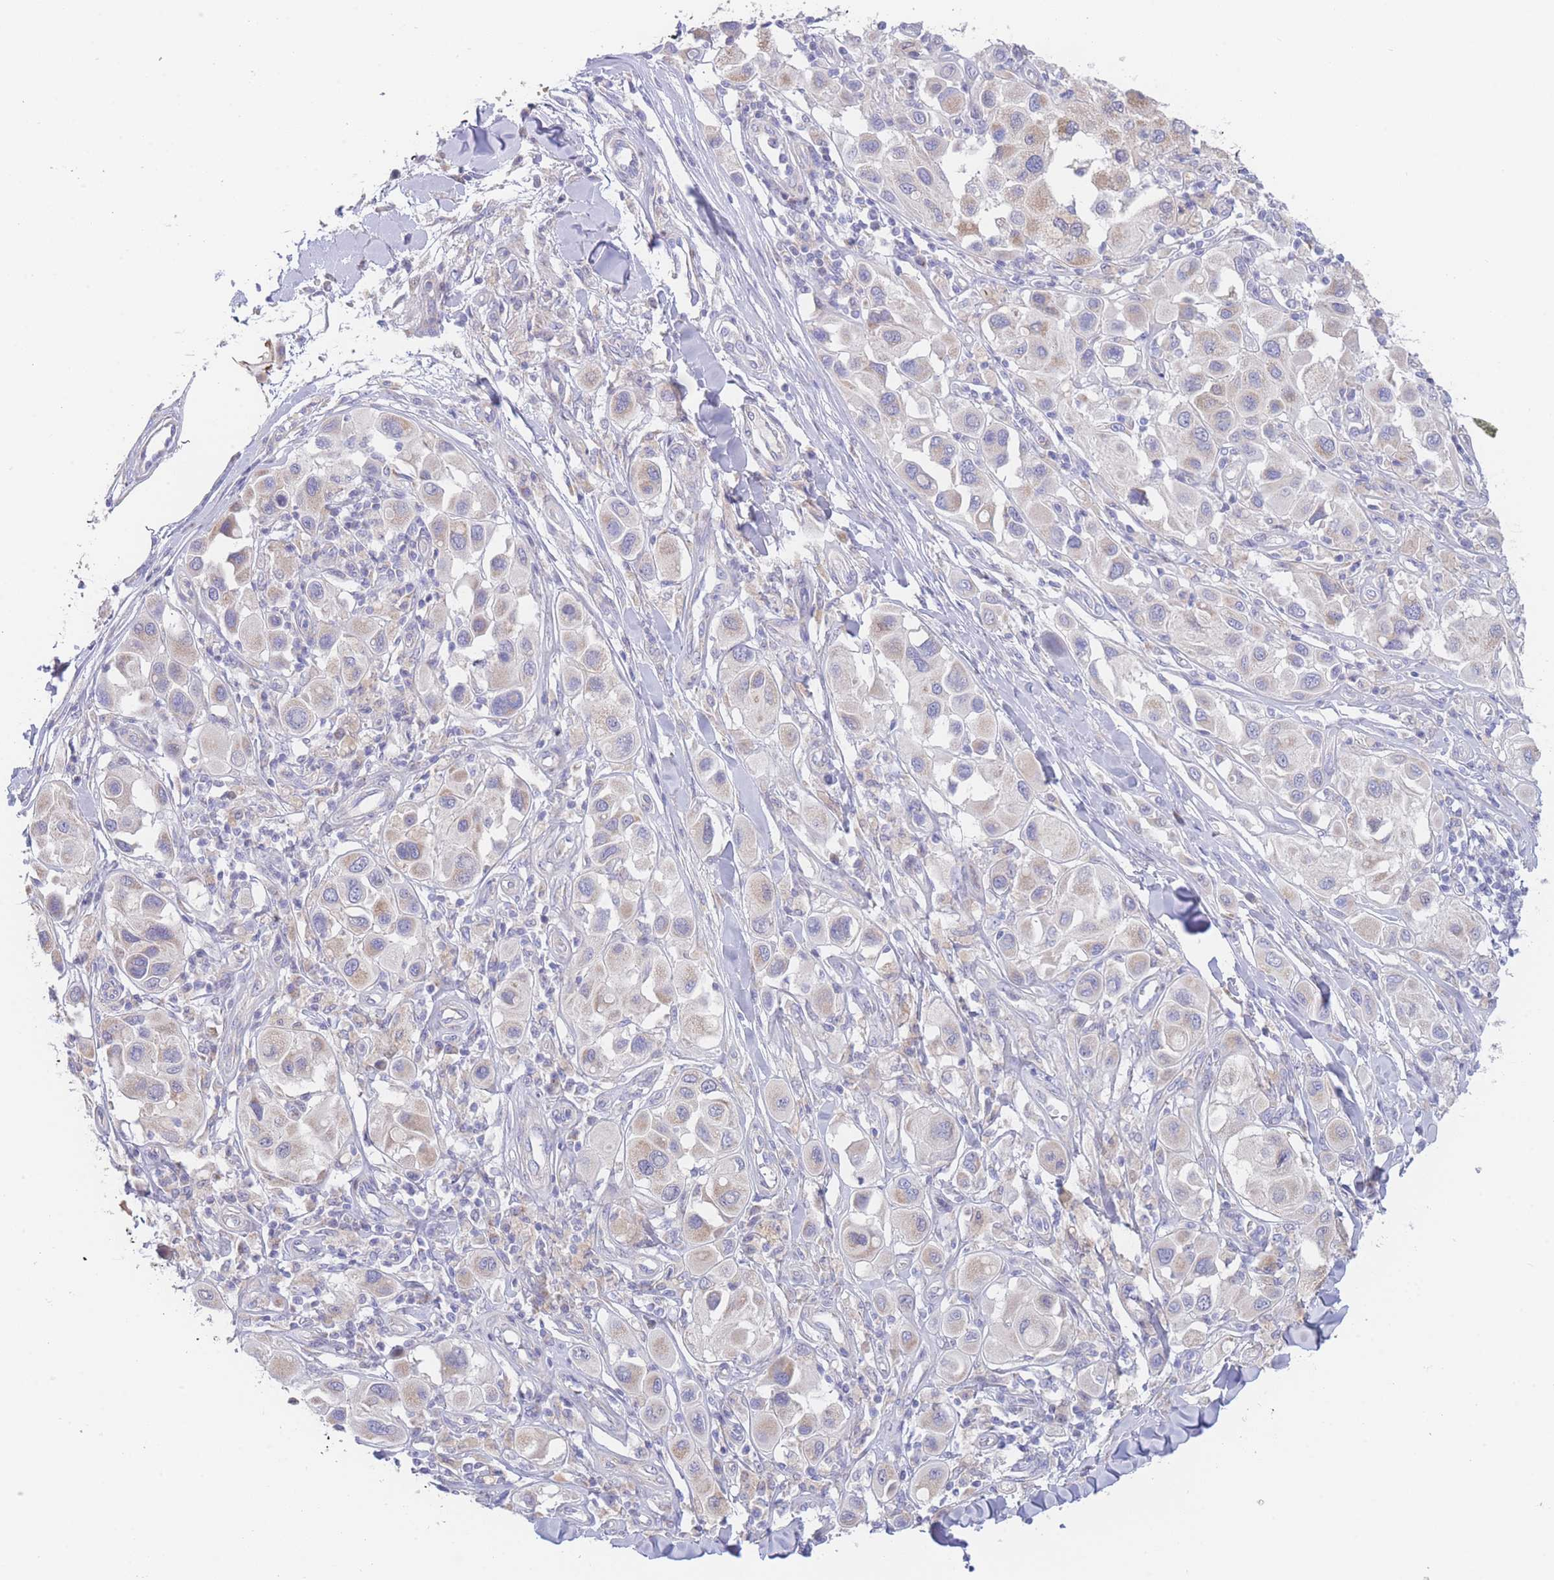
{"staining": {"intensity": "weak", "quantity": "25%-75%", "location": "cytoplasmic/membranous"}, "tissue": "melanoma", "cell_type": "Tumor cells", "image_type": "cancer", "snomed": [{"axis": "morphology", "description": "Malignant melanoma, Metastatic site"}, {"axis": "topography", "description": "Skin"}], "caption": "Immunohistochemistry (IHC) histopathology image of neoplastic tissue: human melanoma stained using IHC reveals low levels of weak protein expression localized specifically in the cytoplasmic/membranous of tumor cells, appearing as a cytoplasmic/membranous brown color.", "gene": "GPAM", "patient": {"sex": "male", "age": 41}}